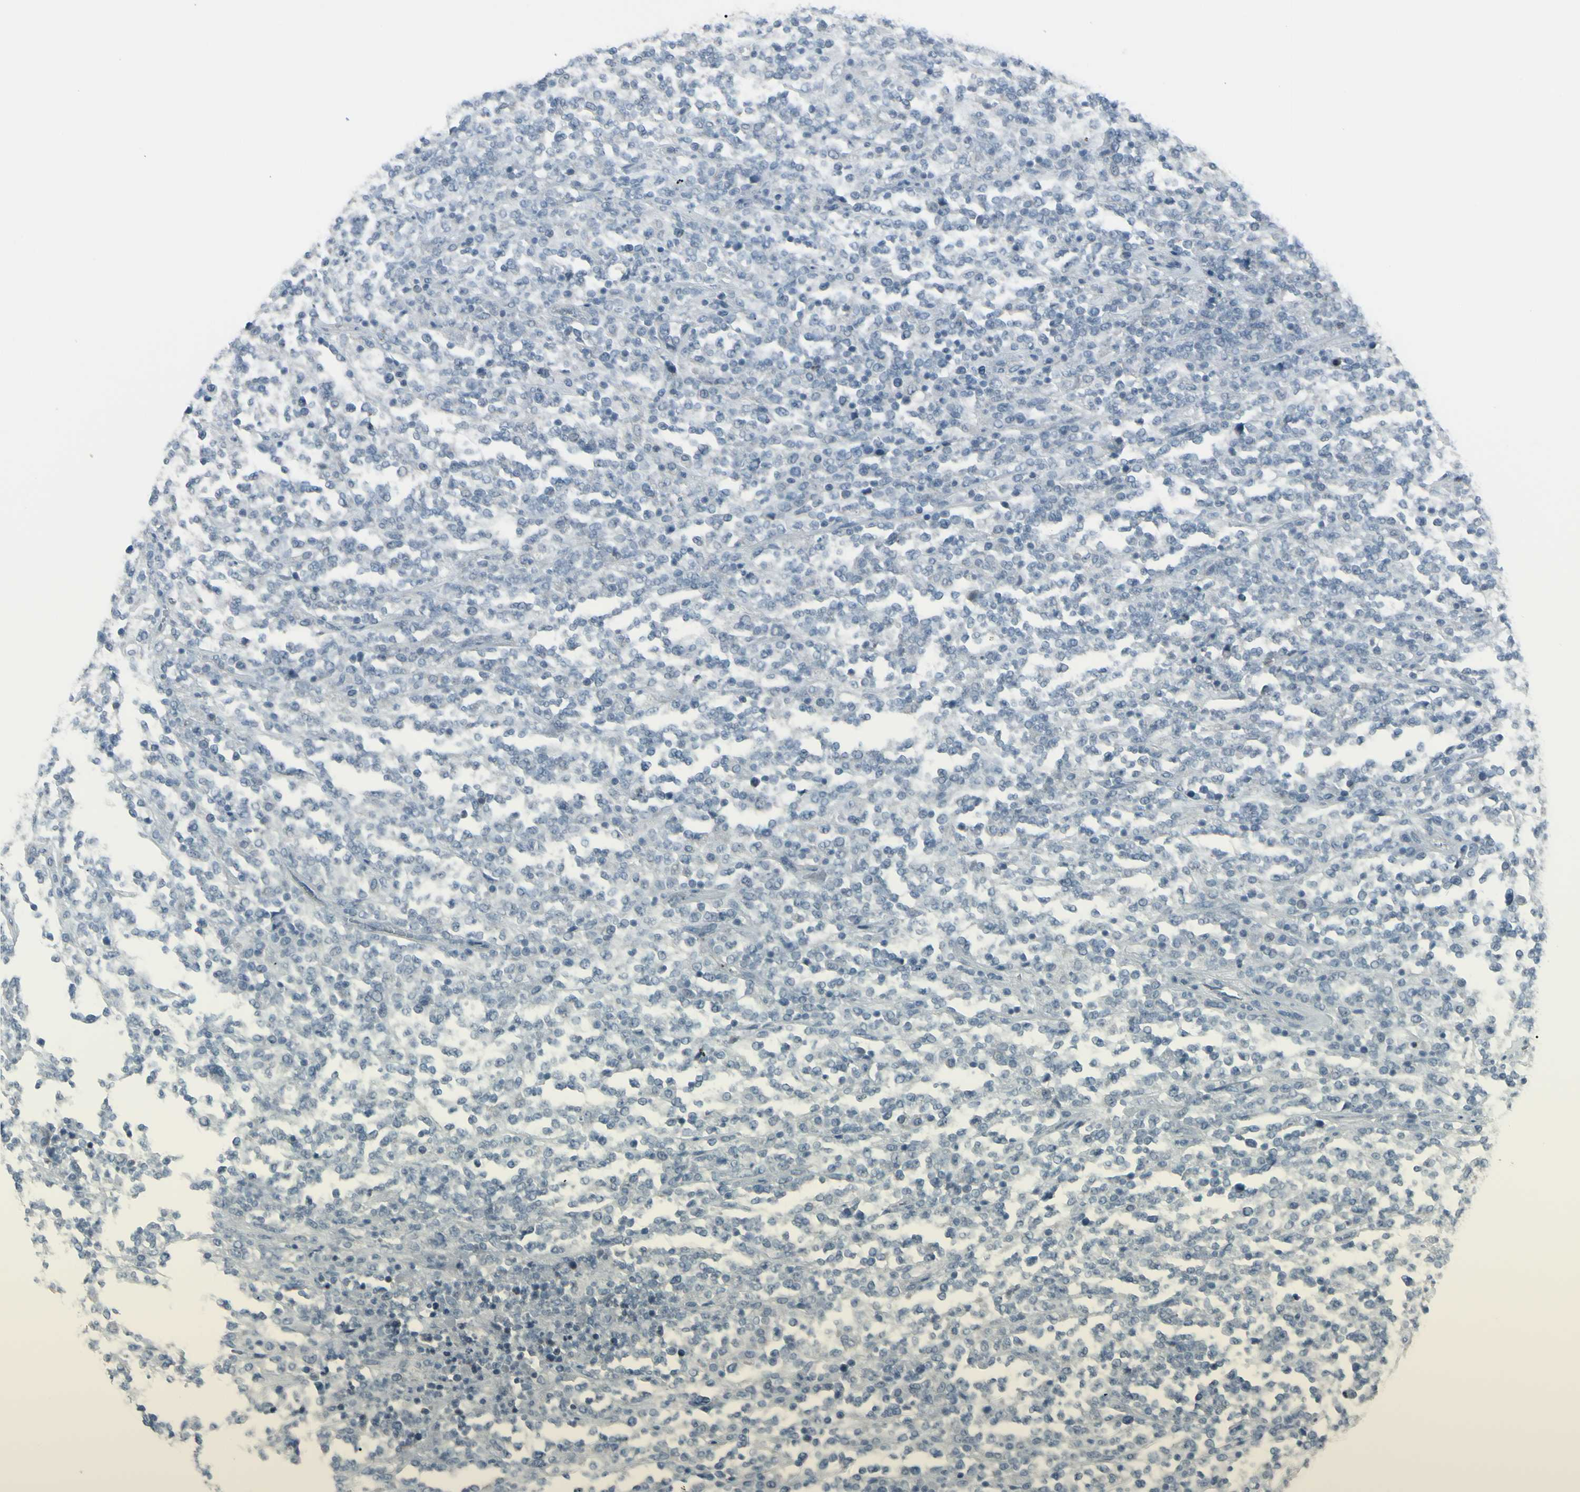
{"staining": {"intensity": "negative", "quantity": "none", "location": "none"}, "tissue": "lymphoma", "cell_type": "Tumor cells", "image_type": "cancer", "snomed": [{"axis": "morphology", "description": "Malignant lymphoma, non-Hodgkin's type, High grade"}, {"axis": "topography", "description": "Soft tissue"}], "caption": "This is a micrograph of IHC staining of lymphoma, which shows no expression in tumor cells.", "gene": "RAB3A", "patient": {"sex": "male", "age": 18}}